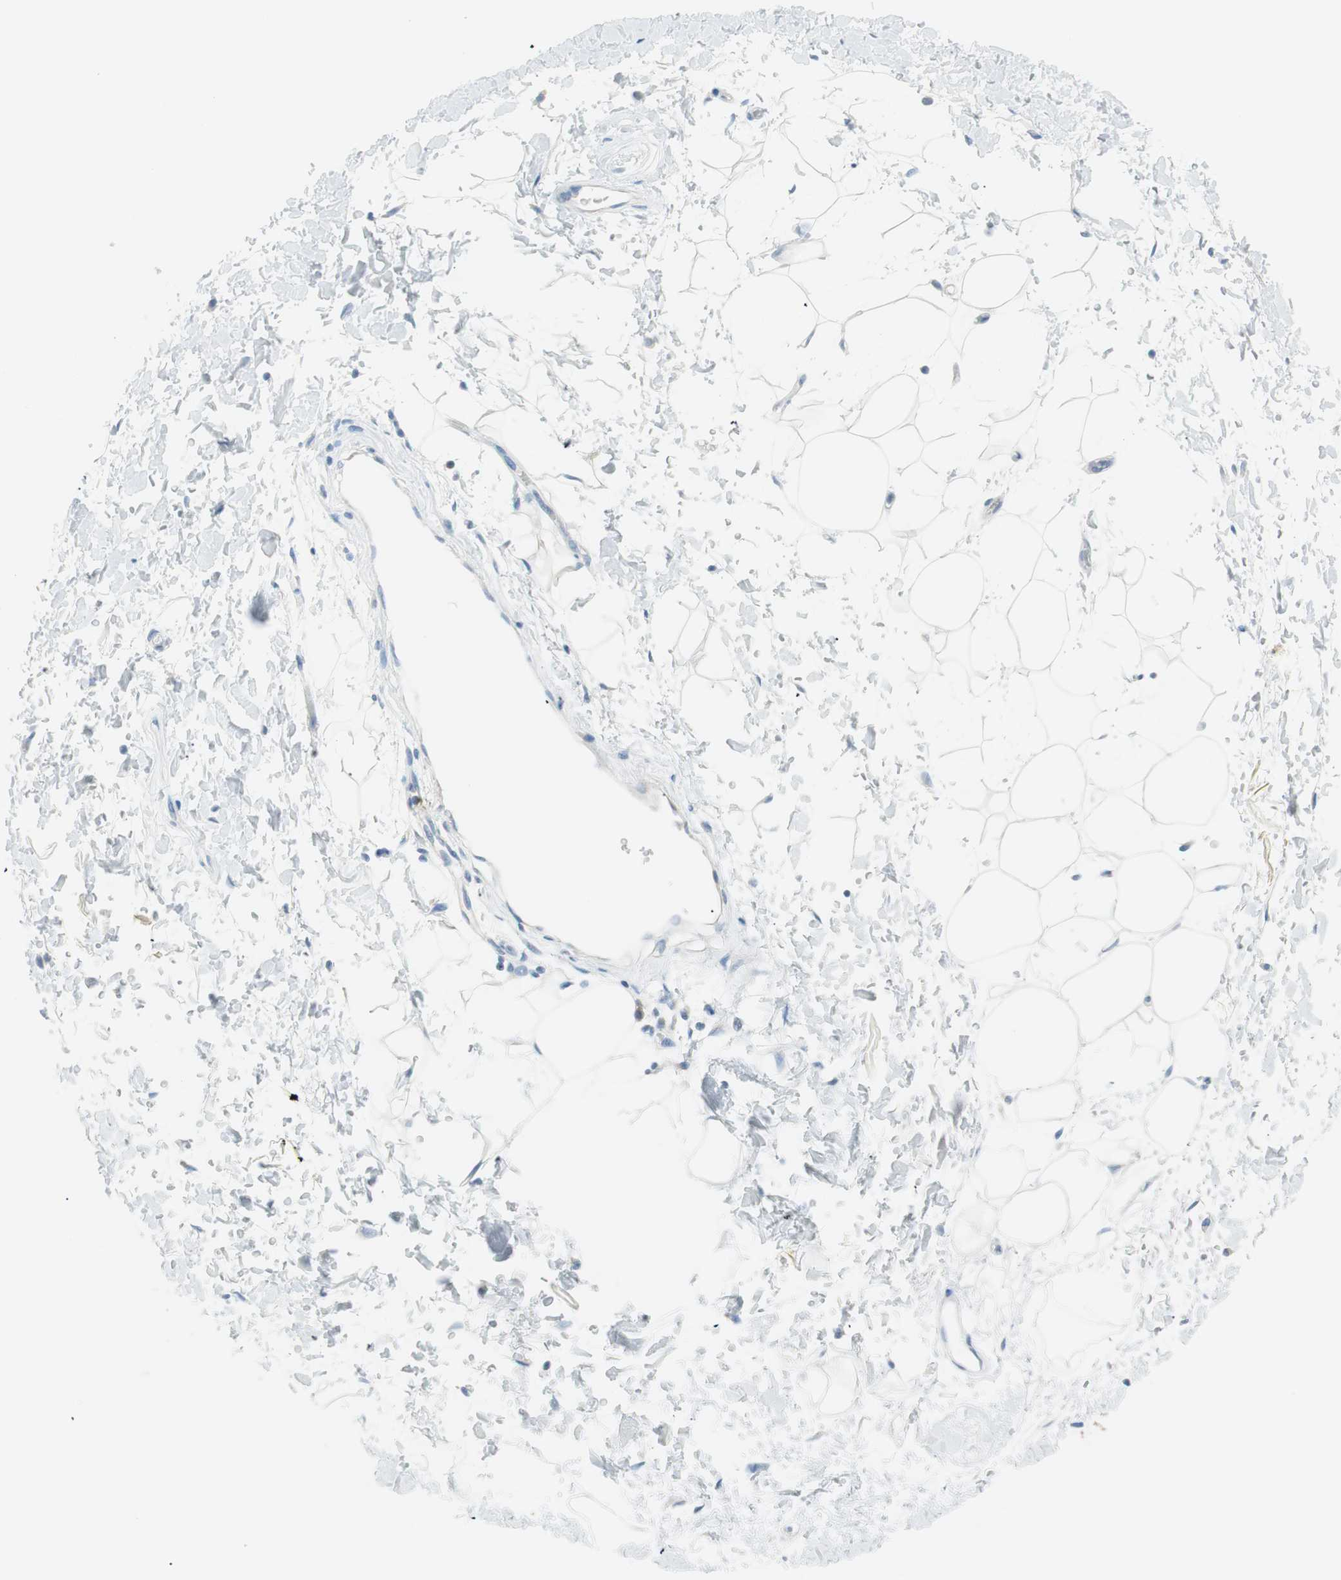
{"staining": {"intensity": "negative", "quantity": "none", "location": "none"}, "tissue": "adipose tissue", "cell_type": "Adipocytes", "image_type": "normal", "snomed": [{"axis": "morphology", "description": "Normal tissue, NOS"}, {"axis": "topography", "description": "Soft tissue"}], "caption": "Immunohistochemistry histopathology image of benign adipose tissue: adipose tissue stained with DAB (3,3'-diaminobenzidine) exhibits no significant protein positivity in adipocytes.", "gene": "TNFRSF13C", "patient": {"sex": "male", "age": 72}}